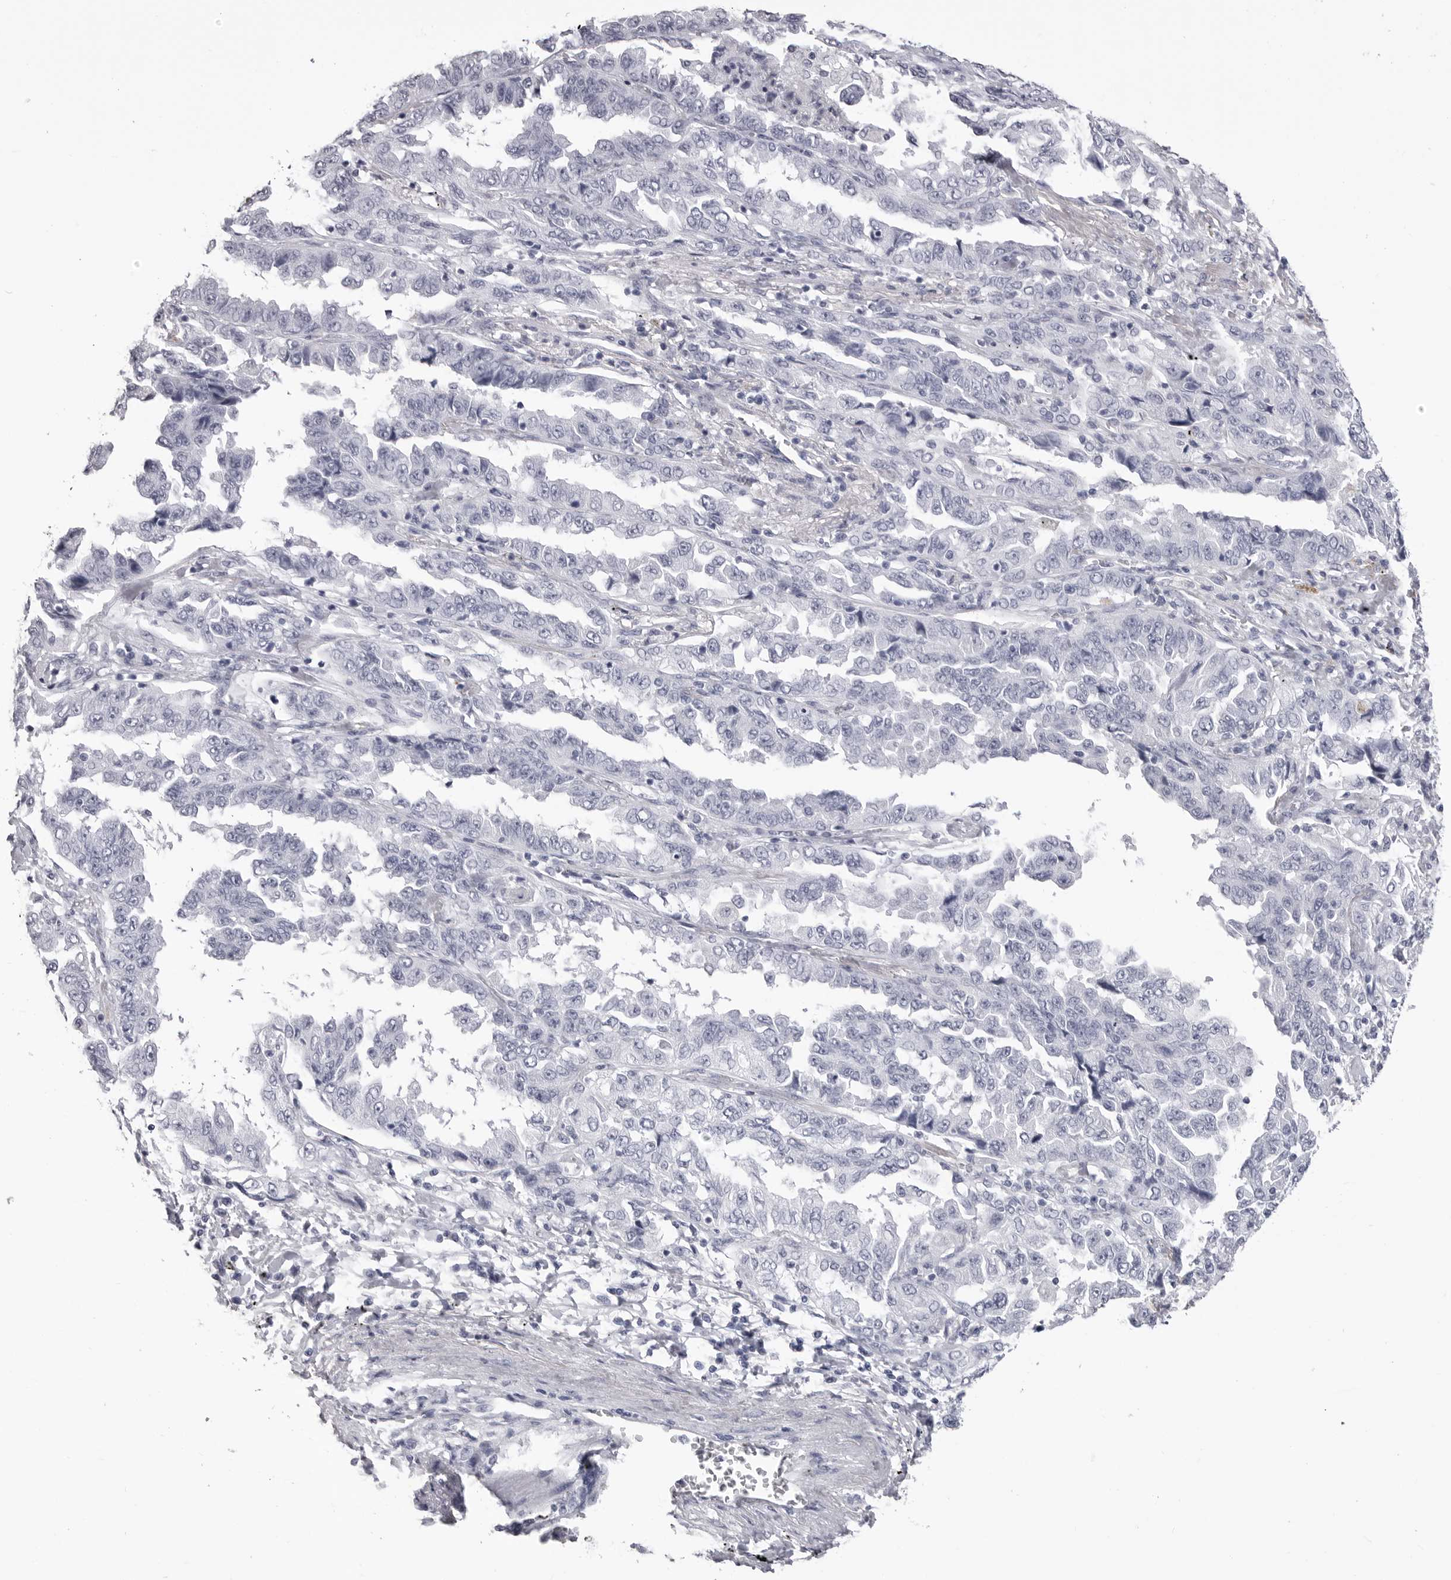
{"staining": {"intensity": "negative", "quantity": "none", "location": "none"}, "tissue": "lung cancer", "cell_type": "Tumor cells", "image_type": "cancer", "snomed": [{"axis": "morphology", "description": "Adenocarcinoma, NOS"}, {"axis": "topography", "description": "Lung"}], "caption": "An IHC photomicrograph of lung adenocarcinoma is shown. There is no staining in tumor cells of lung adenocarcinoma. (DAB immunohistochemistry (IHC) with hematoxylin counter stain).", "gene": "LGALS4", "patient": {"sex": "female", "age": 51}}